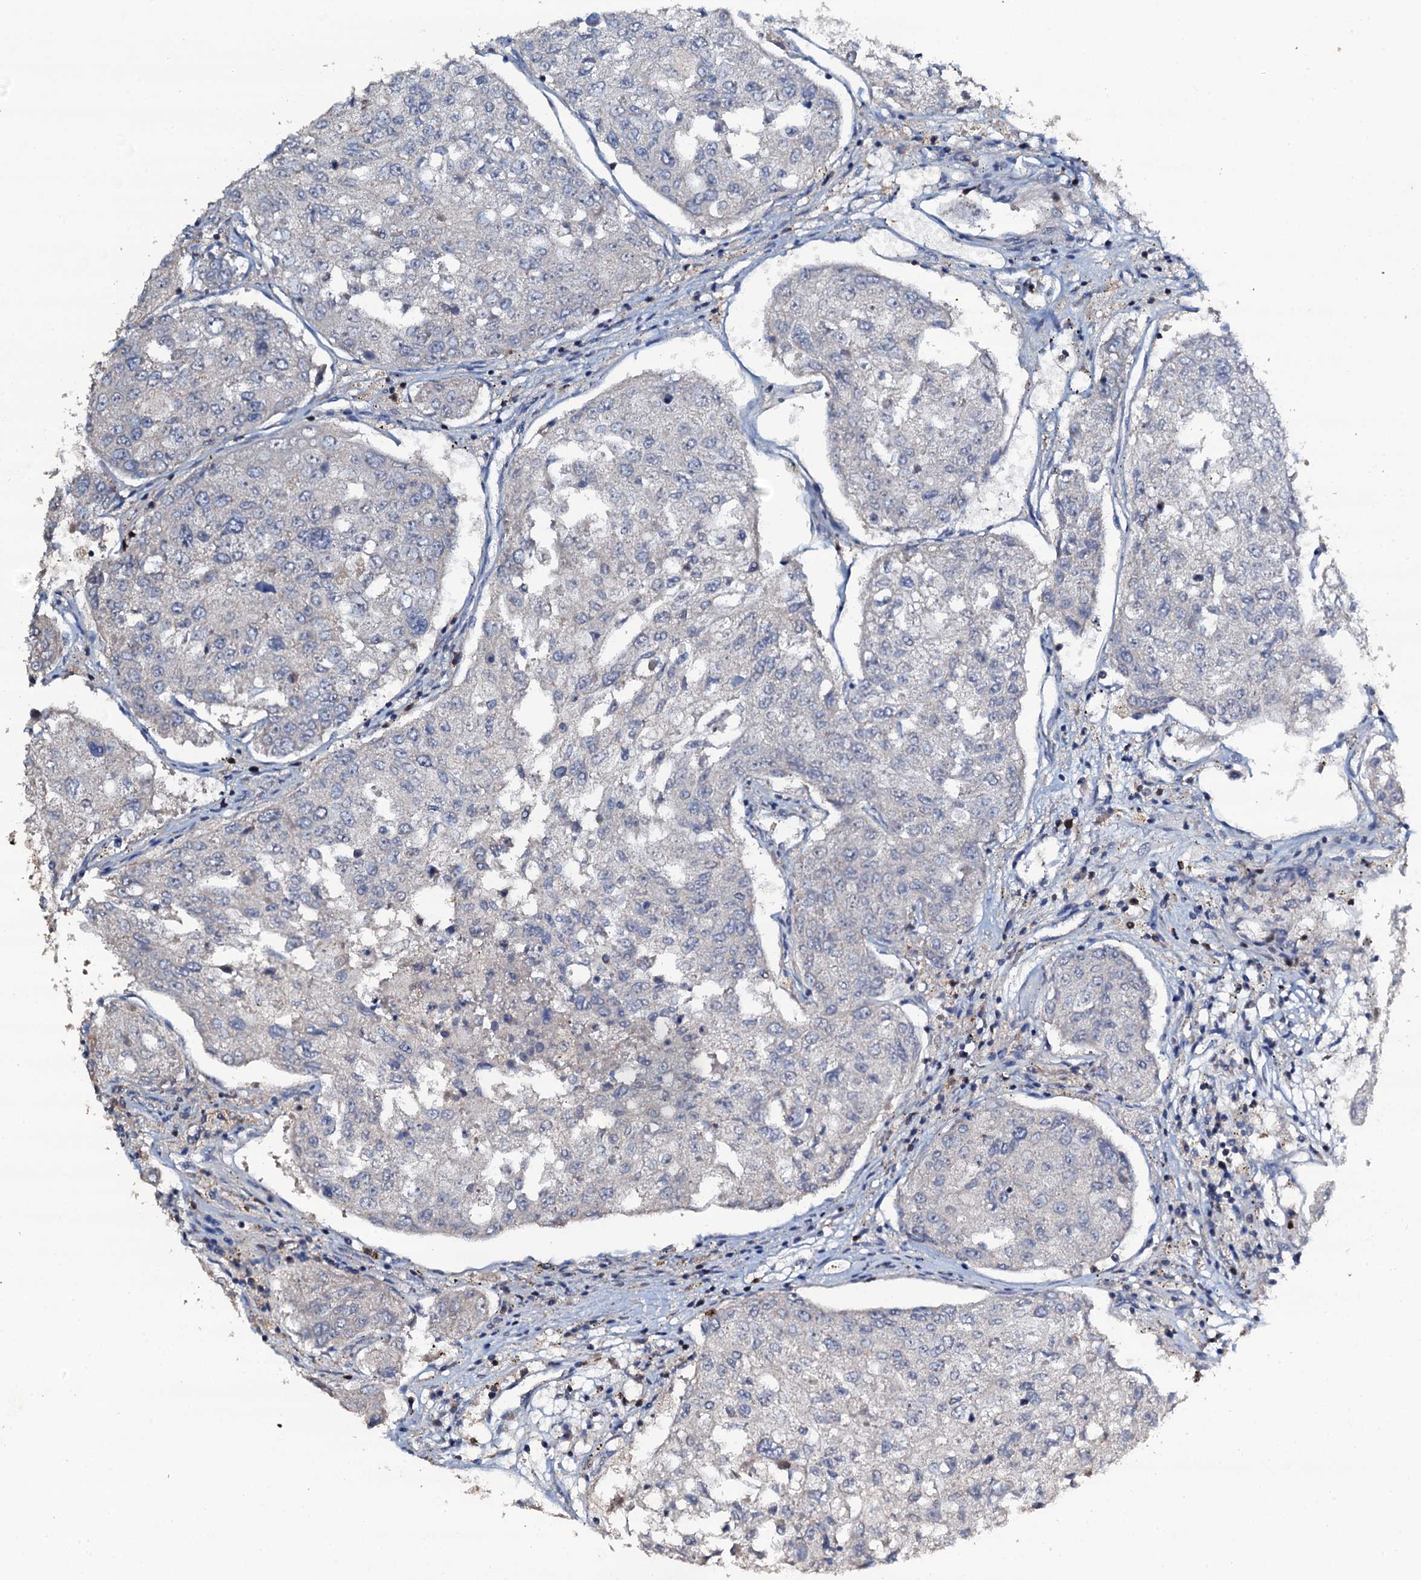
{"staining": {"intensity": "negative", "quantity": "none", "location": "none"}, "tissue": "urothelial cancer", "cell_type": "Tumor cells", "image_type": "cancer", "snomed": [{"axis": "morphology", "description": "Urothelial carcinoma, High grade"}, {"axis": "topography", "description": "Lymph node"}, {"axis": "topography", "description": "Urinary bladder"}], "caption": "Immunohistochemistry photomicrograph of human high-grade urothelial carcinoma stained for a protein (brown), which reveals no positivity in tumor cells.", "gene": "GRK2", "patient": {"sex": "male", "age": 51}}